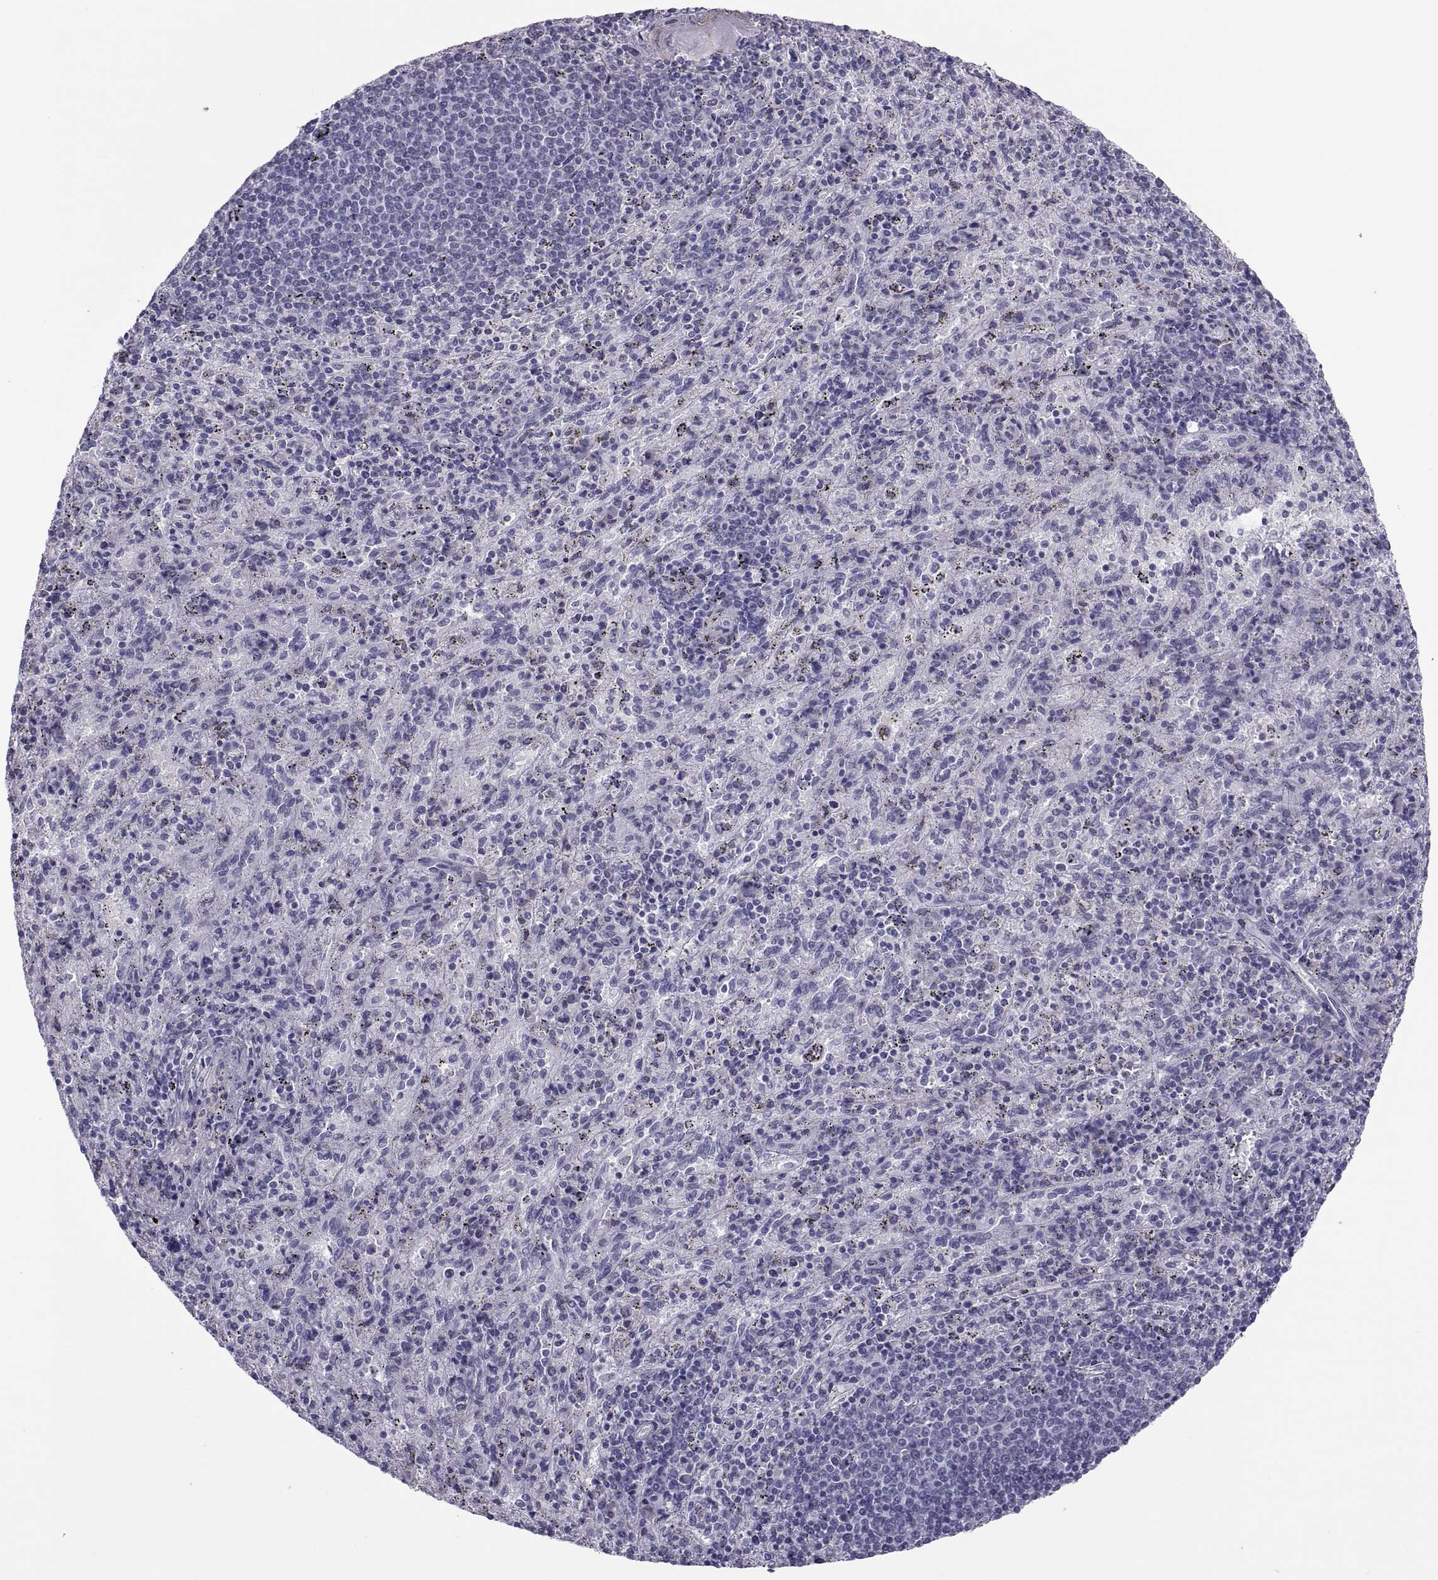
{"staining": {"intensity": "negative", "quantity": "none", "location": "none"}, "tissue": "spleen", "cell_type": "Cells in red pulp", "image_type": "normal", "snomed": [{"axis": "morphology", "description": "Normal tissue, NOS"}, {"axis": "topography", "description": "Spleen"}], "caption": "This is a photomicrograph of IHC staining of benign spleen, which shows no positivity in cells in red pulp. Brightfield microscopy of immunohistochemistry stained with DAB (brown) and hematoxylin (blue), captured at high magnification.", "gene": "MAGEB1", "patient": {"sex": "male", "age": 57}}